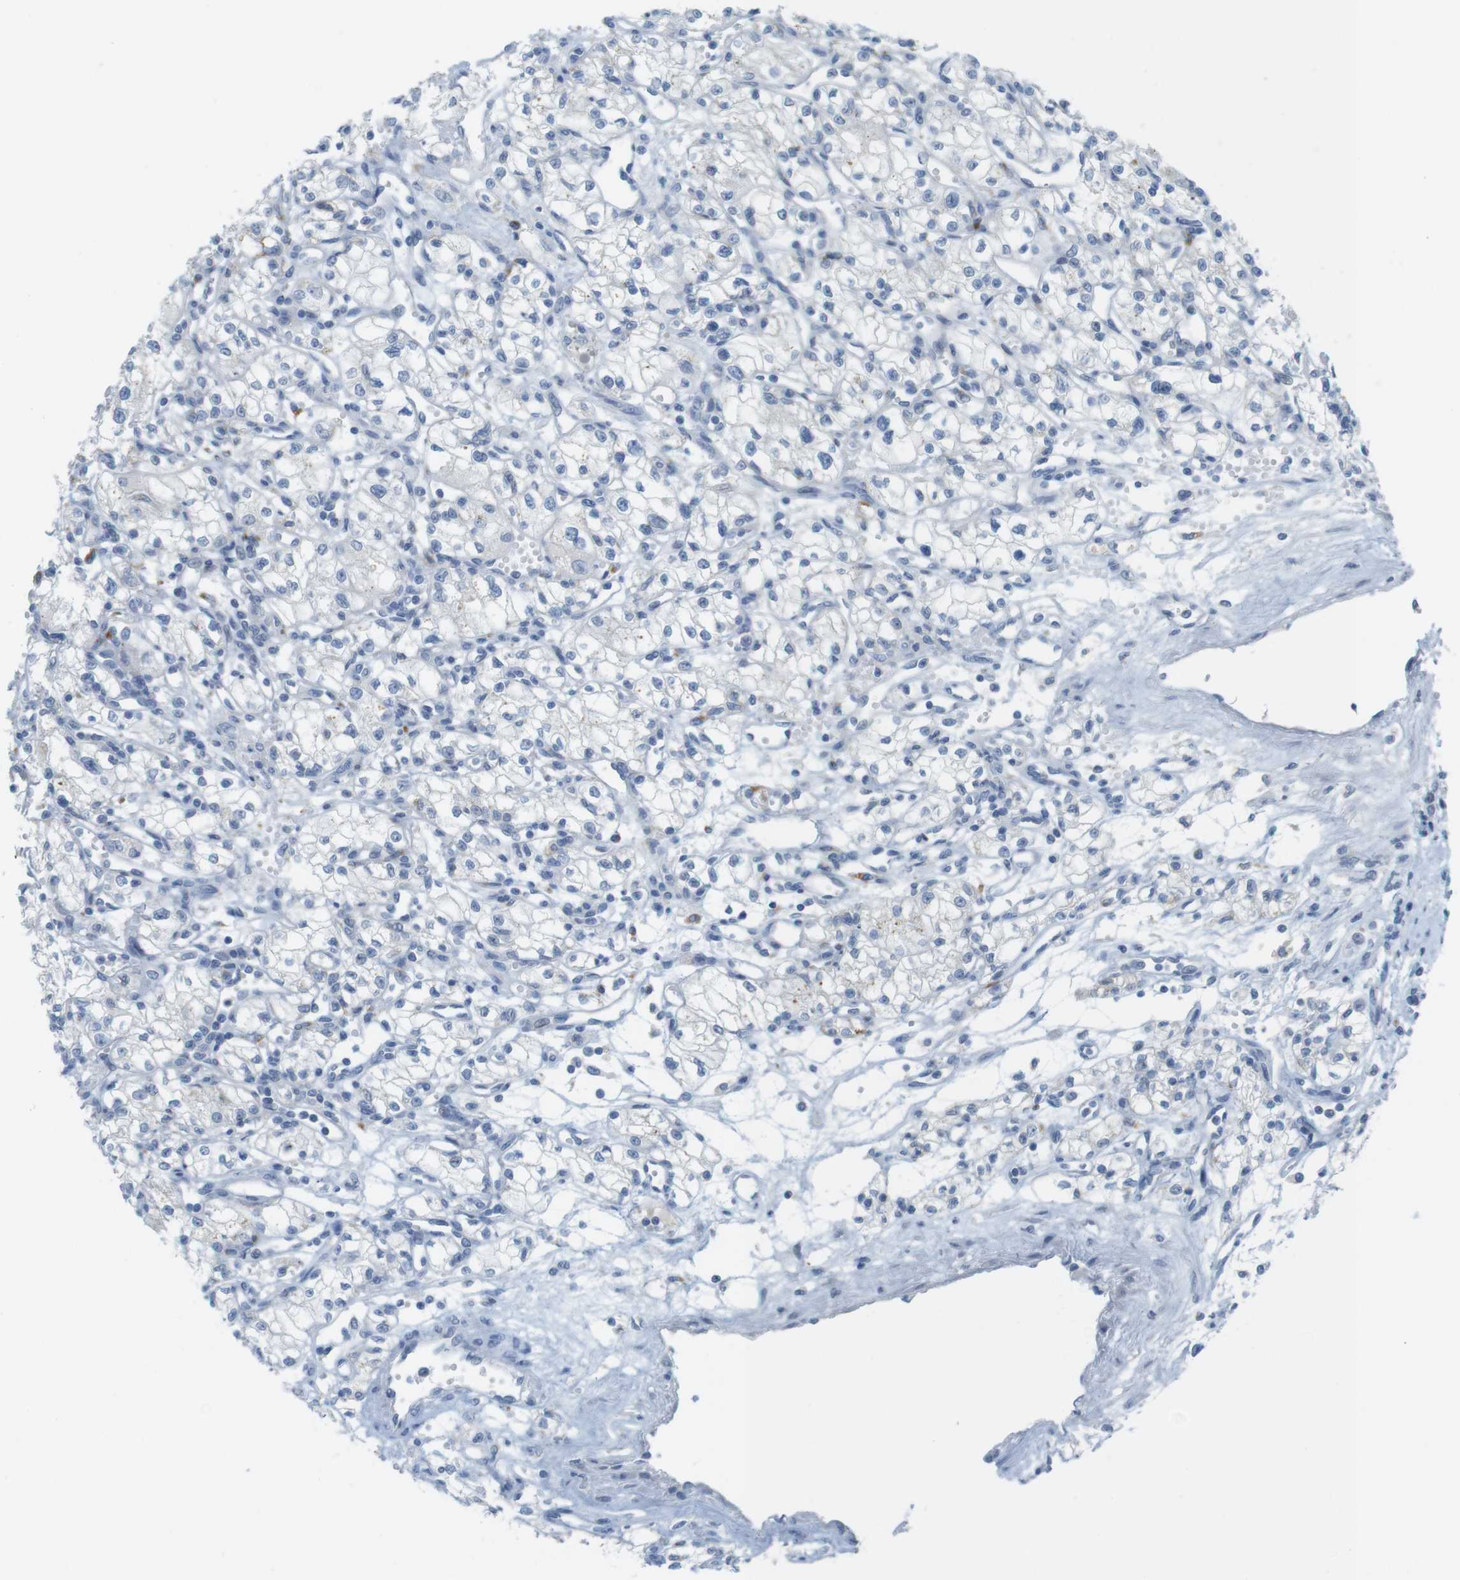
{"staining": {"intensity": "negative", "quantity": "none", "location": "none"}, "tissue": "renal cancer", "cell_type": "Tumor cells", "image_type": "cancer", "snomed": [{"axis": "morphology", "description": "Normal tissue, NOS"}, {"axis": "morphology", "description": "Adenocarcinoma, NOS"}, {"axis": "topography", "description": "Kidney"}], "caption": "Tumor cells are negative for brown protein staining in renal adenocarcinoma. (Immunohistochemistry (ihc), brightfield microscopy, high magnification).", "gene": "YIPF1", "patient": {"sex": "male", "age": 59}}